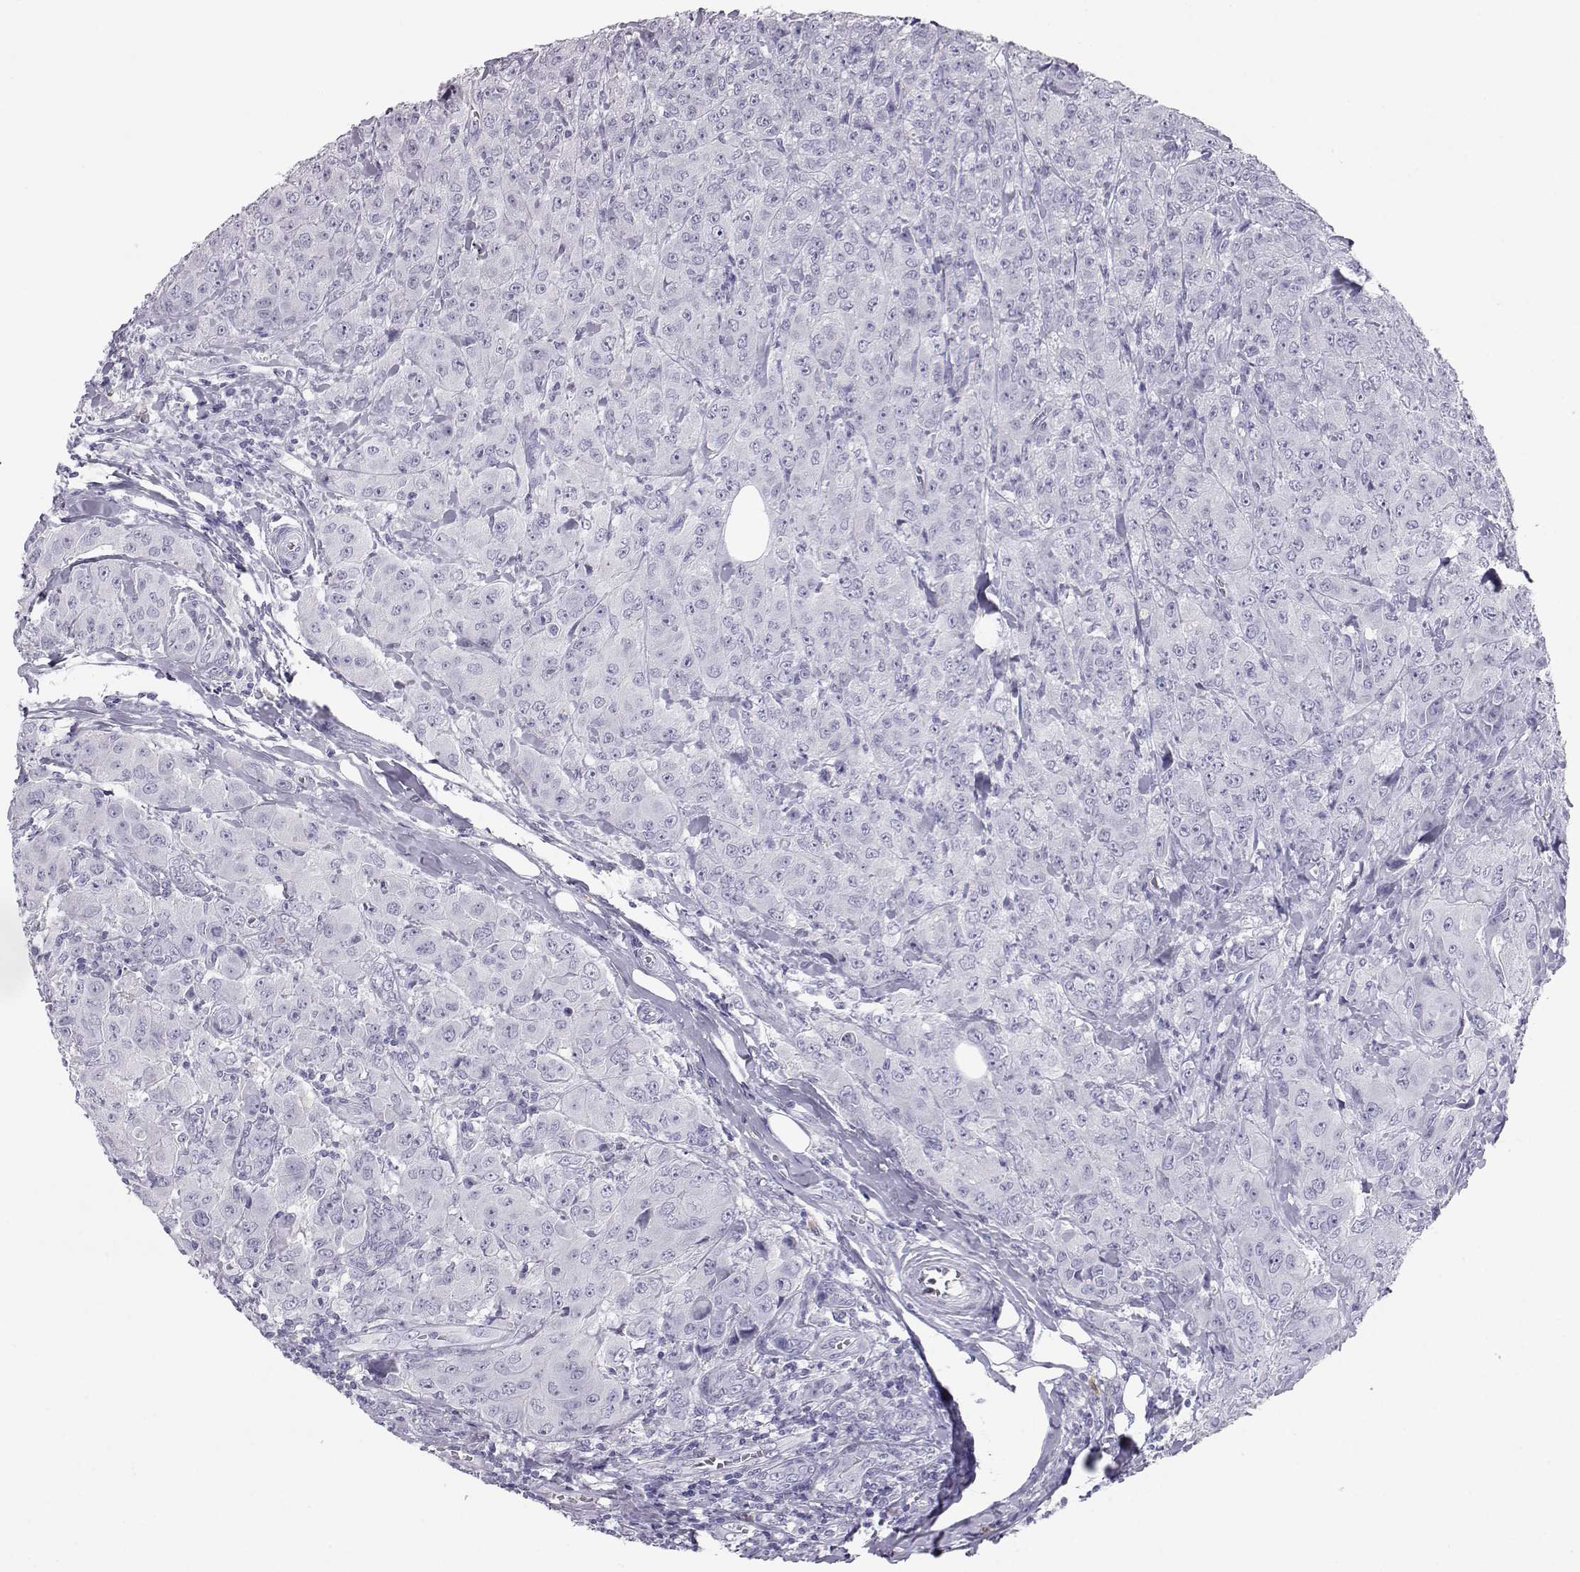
{"staining": {"intensity": "negative", "quantity": "none", "location": "none"}, "tissue": "breast cancer", "cell_type": "Tumor cells", "image_type": "cancer", "snomed": [{"axis": "morphology", "description": "Duct carcinoma"}, {"axis": "topography", "description": "Breast"}], "caption": "A micrograph of human breast invasive ductal carcinoma is negative for staining in tumor cells. (Brightfield microscopy of DAB (3,3'-diaminobenzidine) immunohistochemistry (IHC) at high magnification).", "gene": "ITLN2", "patient": {"sex": "female", "age": 43}}